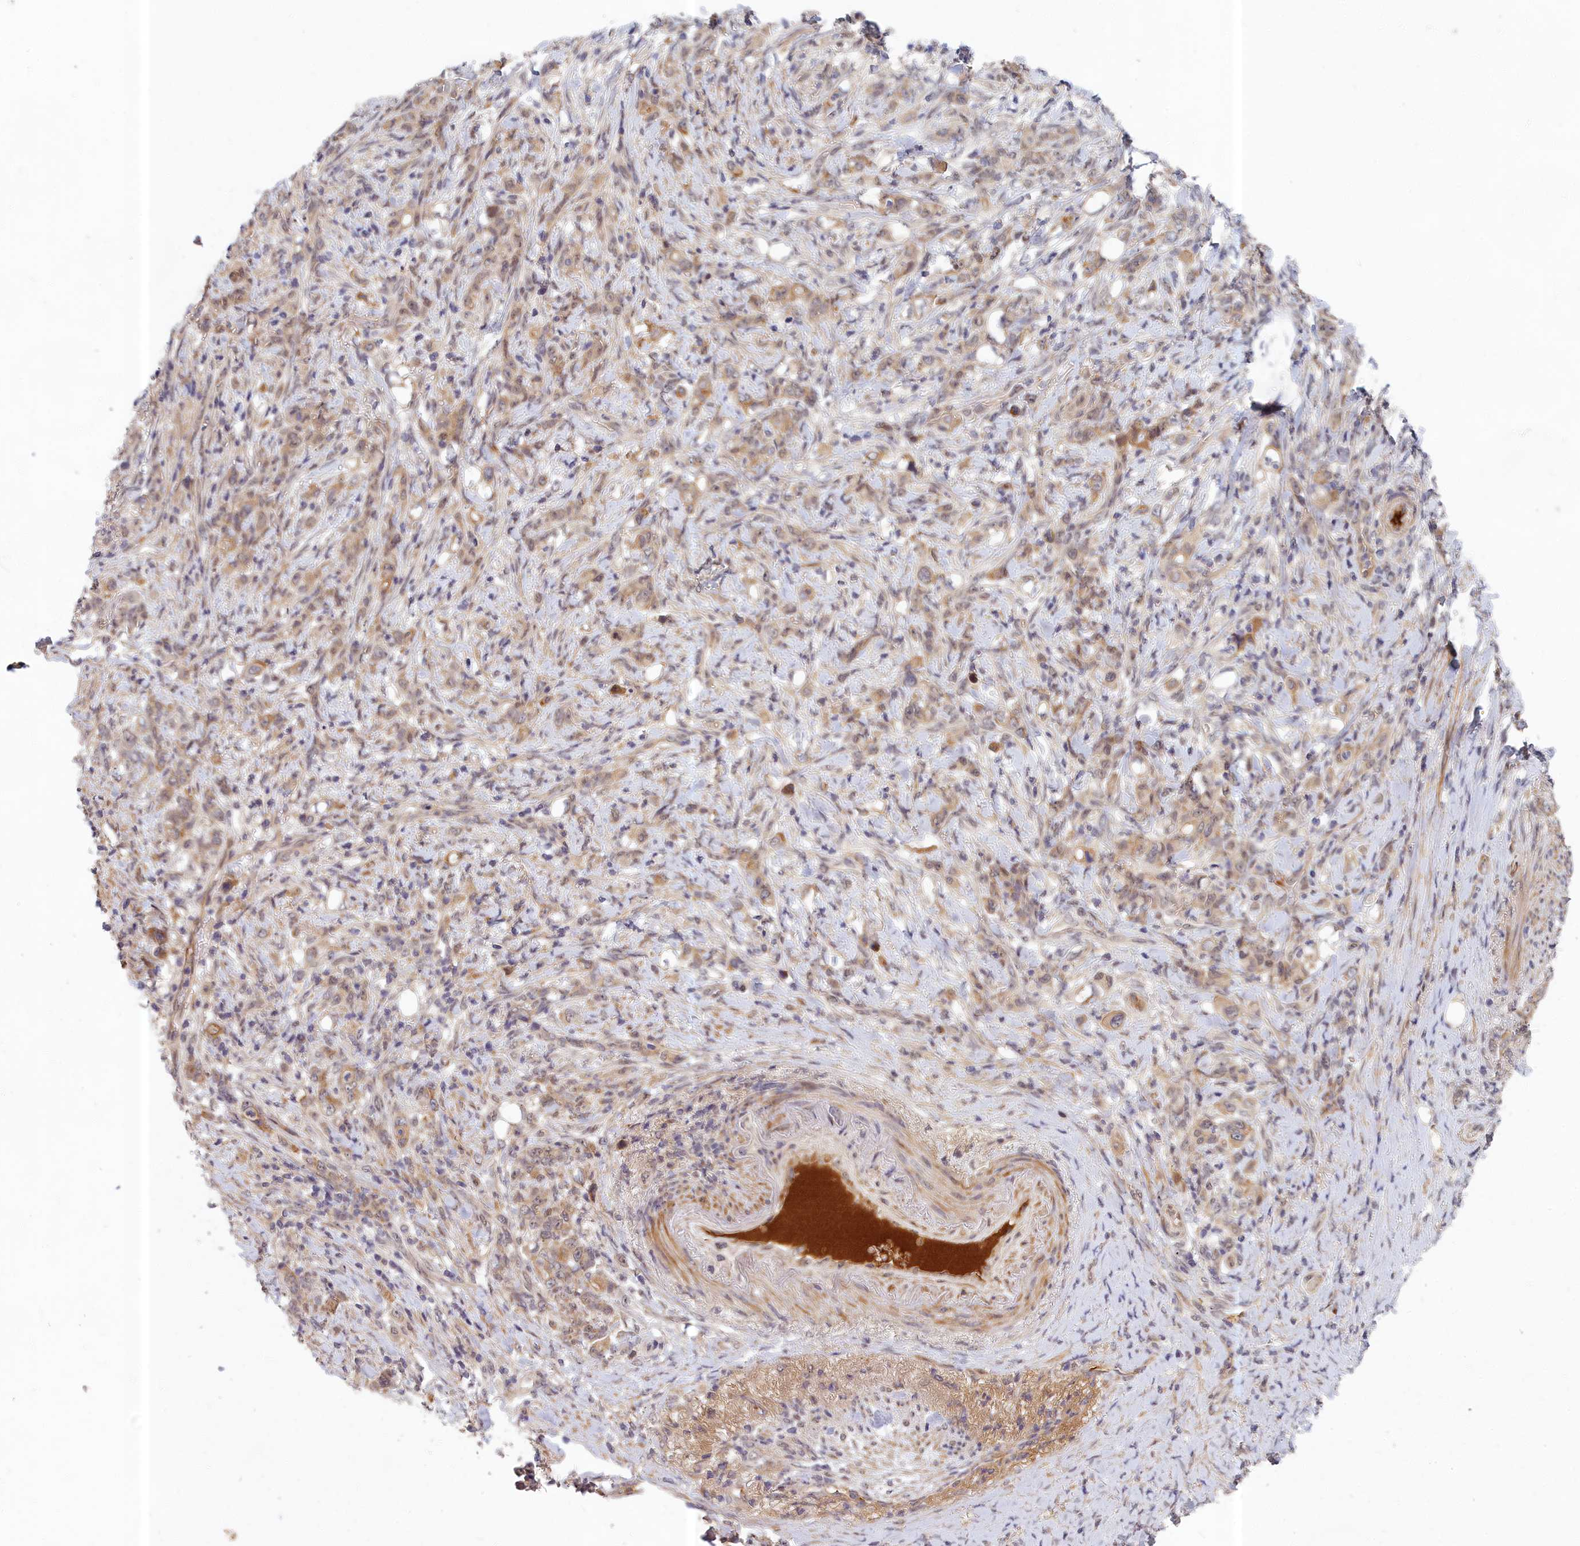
{"staining": {"intensity": "weak", "quantity": "25%-75%", "location": "cytoplasmic/membranous"}, "tissue": "stomach cancer", "cell_type": "Tumor cells", "image_type": "cancer", "snomed": [{"axis": "morphology", "description": "Normal tissue, NOS"}, {"axis": "morphology", "description": "Adenocarcinoma, NOS"}, {"axis": "topography", "description": "Stomach"}], "caption": "The image displays a brown stain indicating the presence of a protein in the cytoplasmic/membranous of tumor cells in adenocarcinoma (stomach).", "gene": "EARS2", "patient": {"sex": "female", "age": 79}}